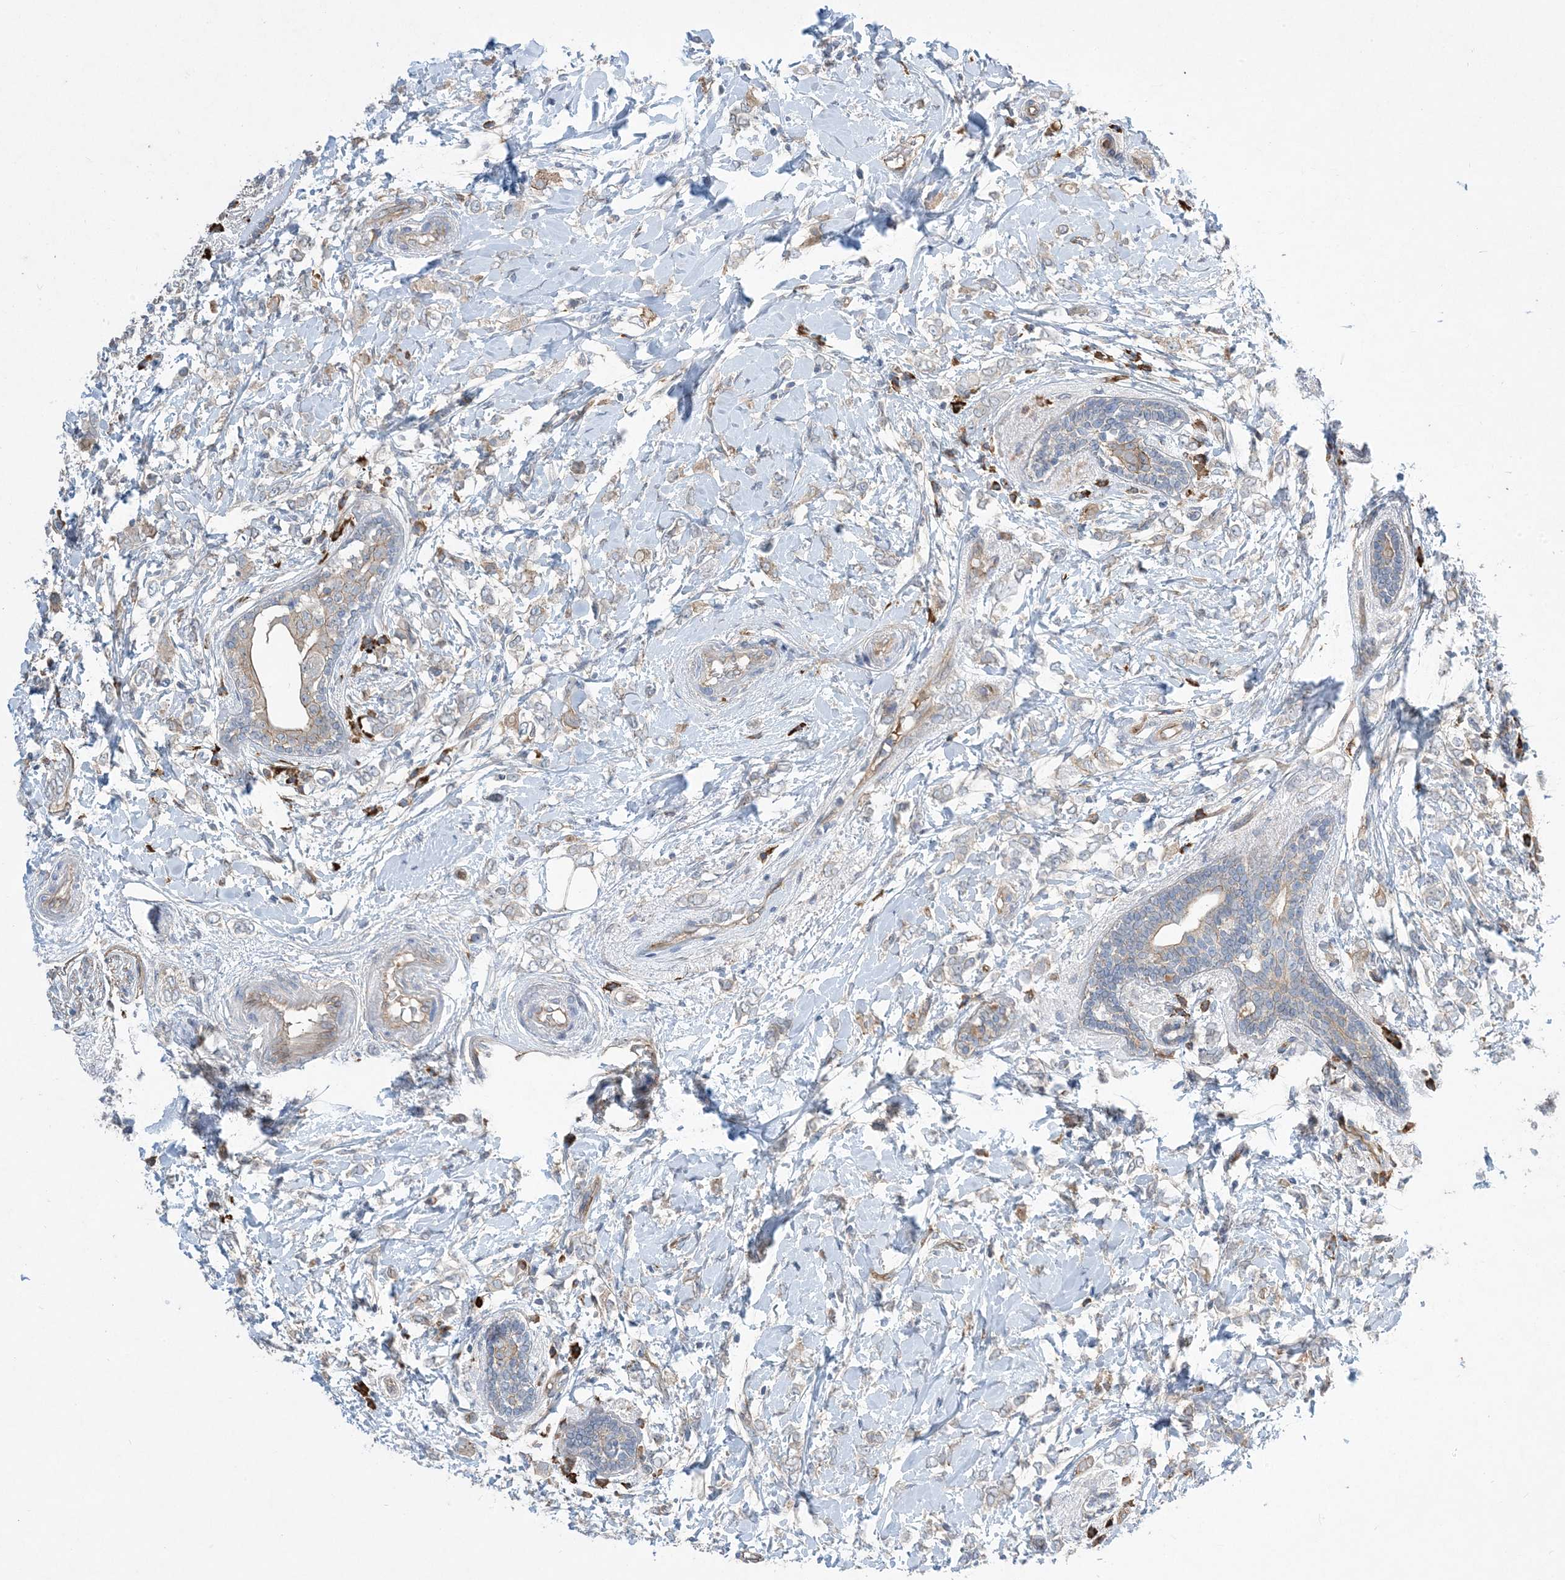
{"staining": {"intensity": "weak", "quantity": "<25%", "location": "cytoplasmic/membranous"}, "tissue": "breast cancer", "cell_type": "Tumor cells", "image_type": "cancer", "snomed": [{"axis": "morphology", "description": "Normal tissue, NOS"}, {"axis": "morphology", "description": "Lobular carcinoma"}, {"axis": "topography", "description": "Breast"}], "caption": "Immunohistochemical staining of breast cancer exhibits no significant positivity in tumor cells. (Brightfield microscopy of DAB immunohistochemistry at high magnification).", "gene": "AOC1", "patient": {"sex": "female", "age": 47}}